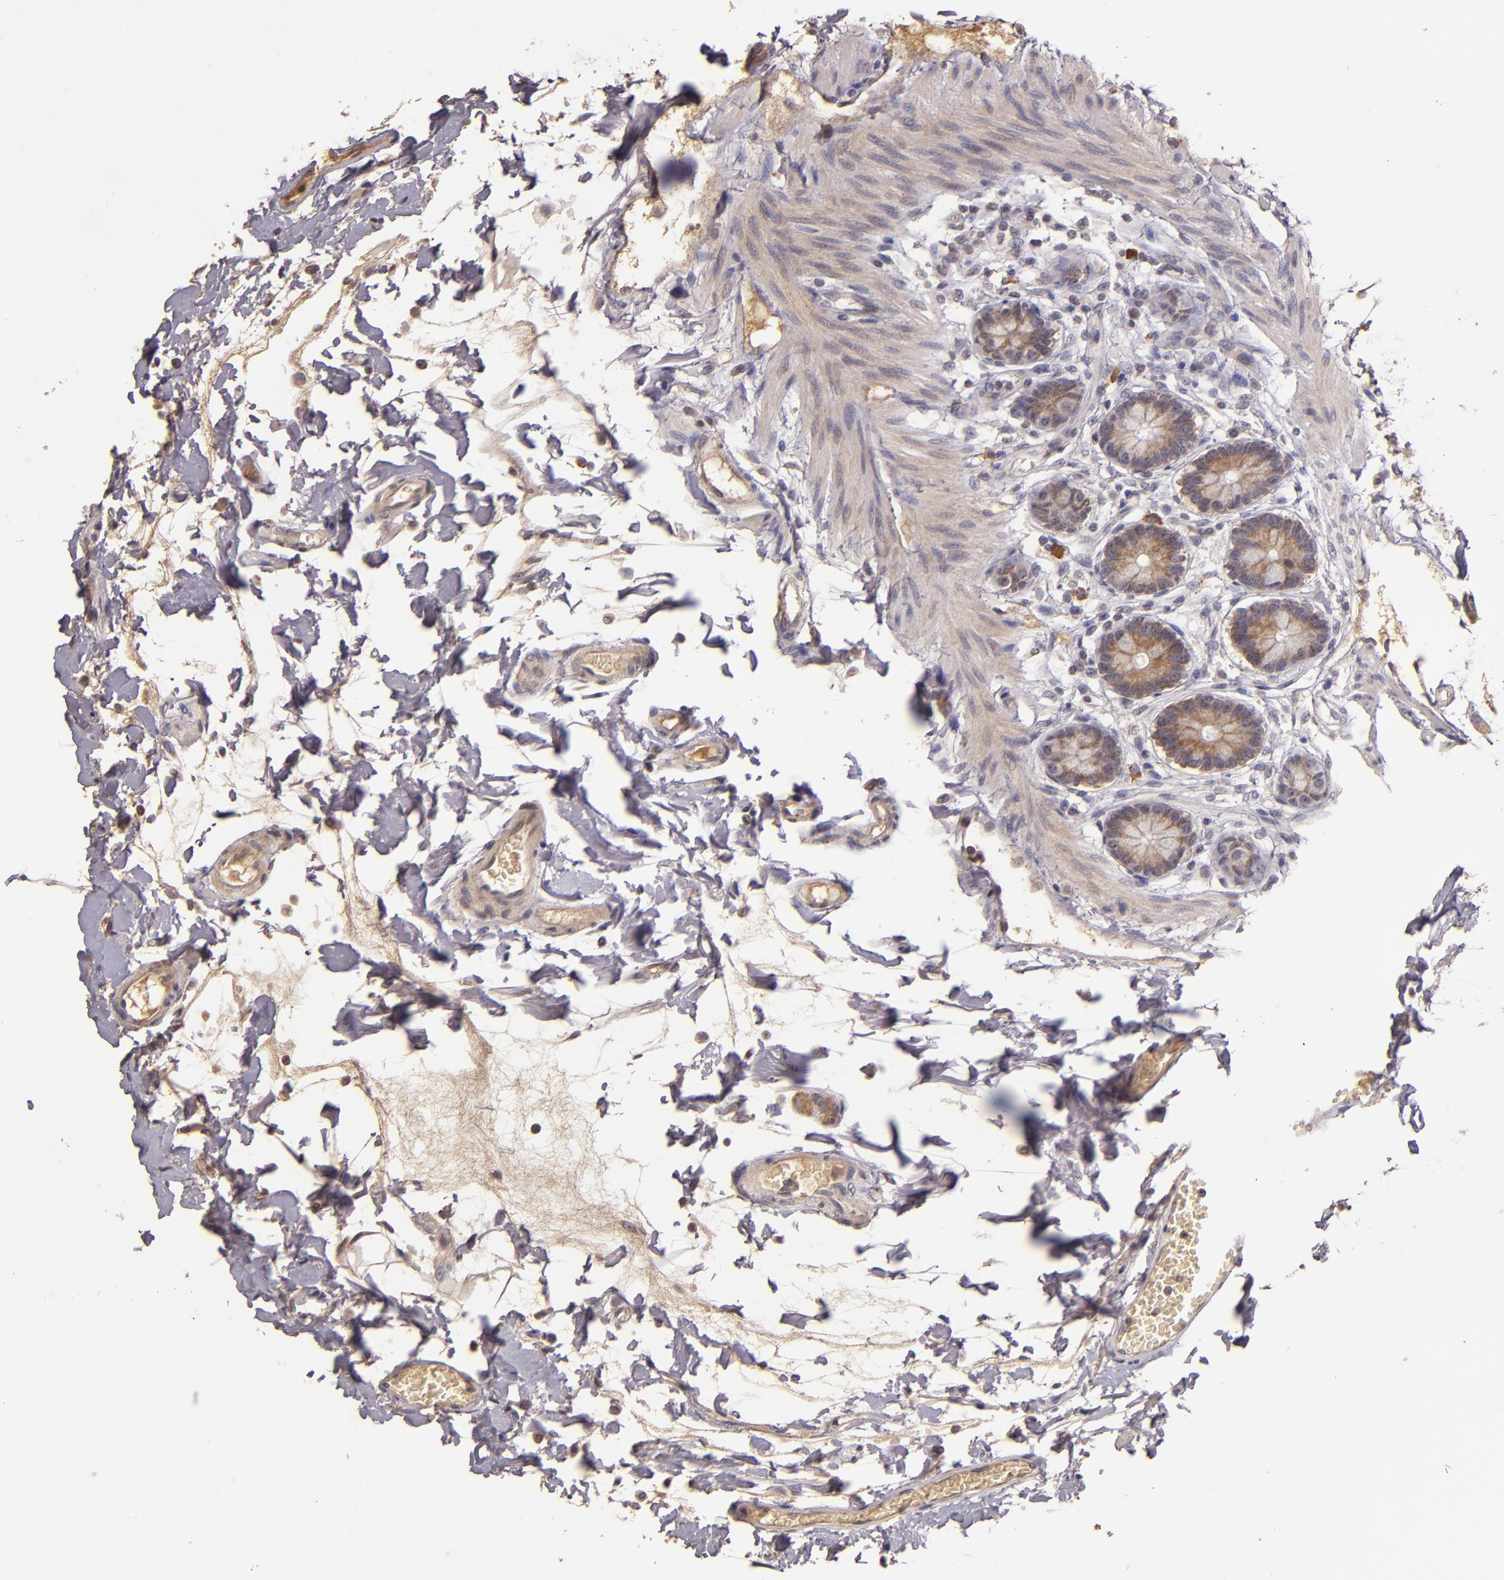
{"staining": {"intensity": "moderate", "quantity": "<25%", "location": "cytoplasmic/membranous"}, "tissue": "small intestine", "cell_type": "Glandular cells", "image_type": "normal", "snomed": [{"axis": "morphology", "description": "Normal tissue, NOS"}, {"axis": "topography", "description": "Small intestine"}], "caption": "Small intestine stained with IHC shows moderate cytoplasmic/membranous expression in about <25% of glandular cells.", "gene": "ABL1", "patient": {"sex": "female", "age": 61}}